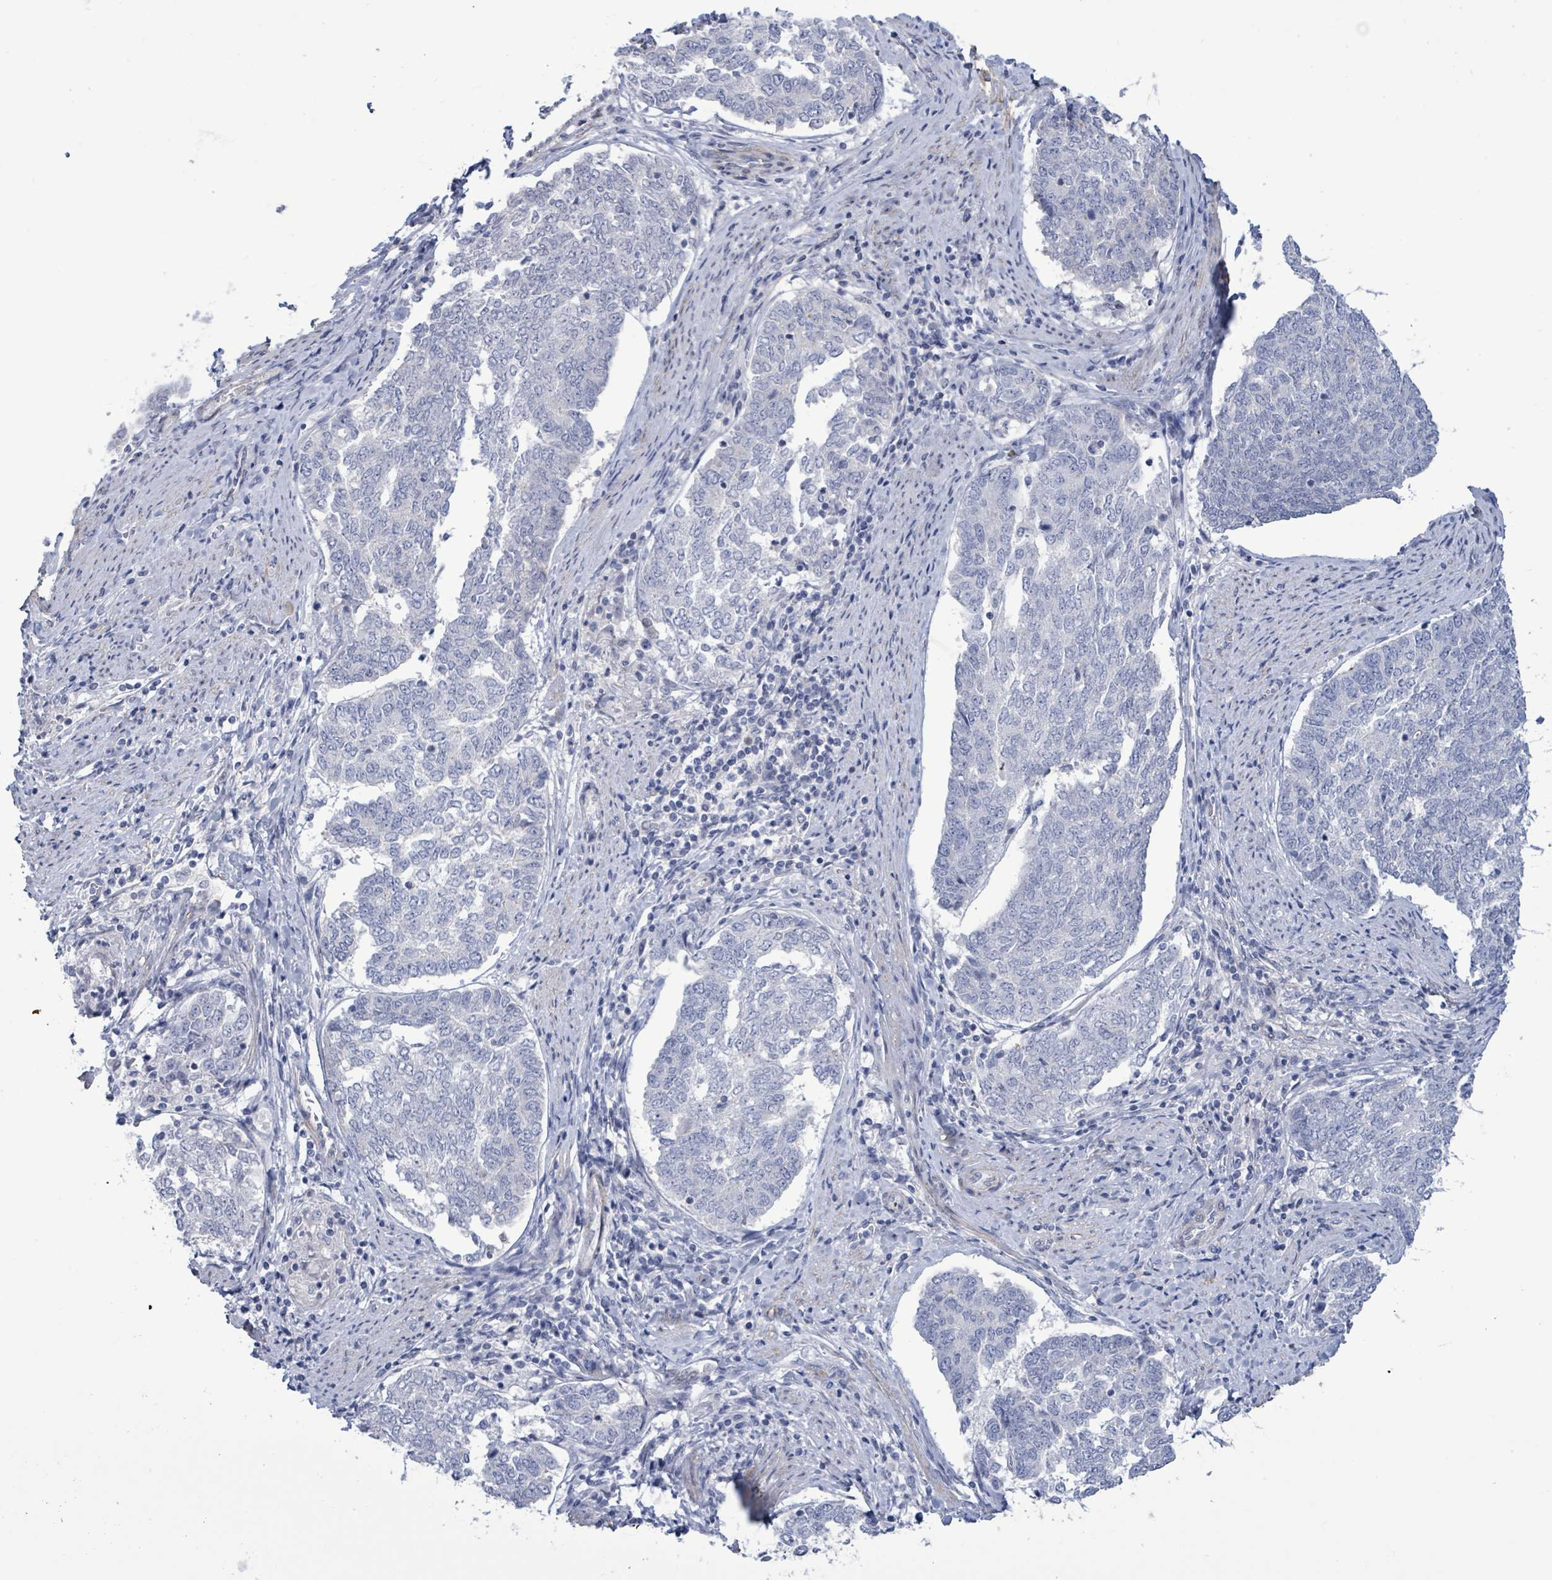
{"staining": {"intensity": "negative", "quantity": "none", "location": "none"}, "tissue": "endometrial cancer", "cell_type": "Tumor cells", "image_type": "cancer", "snomed": [{"axis": "morphology", "description": "Adenocarcinoma, NOS"}, {"axis": "topography", "description": "Endometrium"}], "caption": "Immunohistochemical staining of human endometrial cancer demonstrates no significant expression in tumor cells.", "gene": "NTN3", "patient": {"sex": "female", "age": 80}}